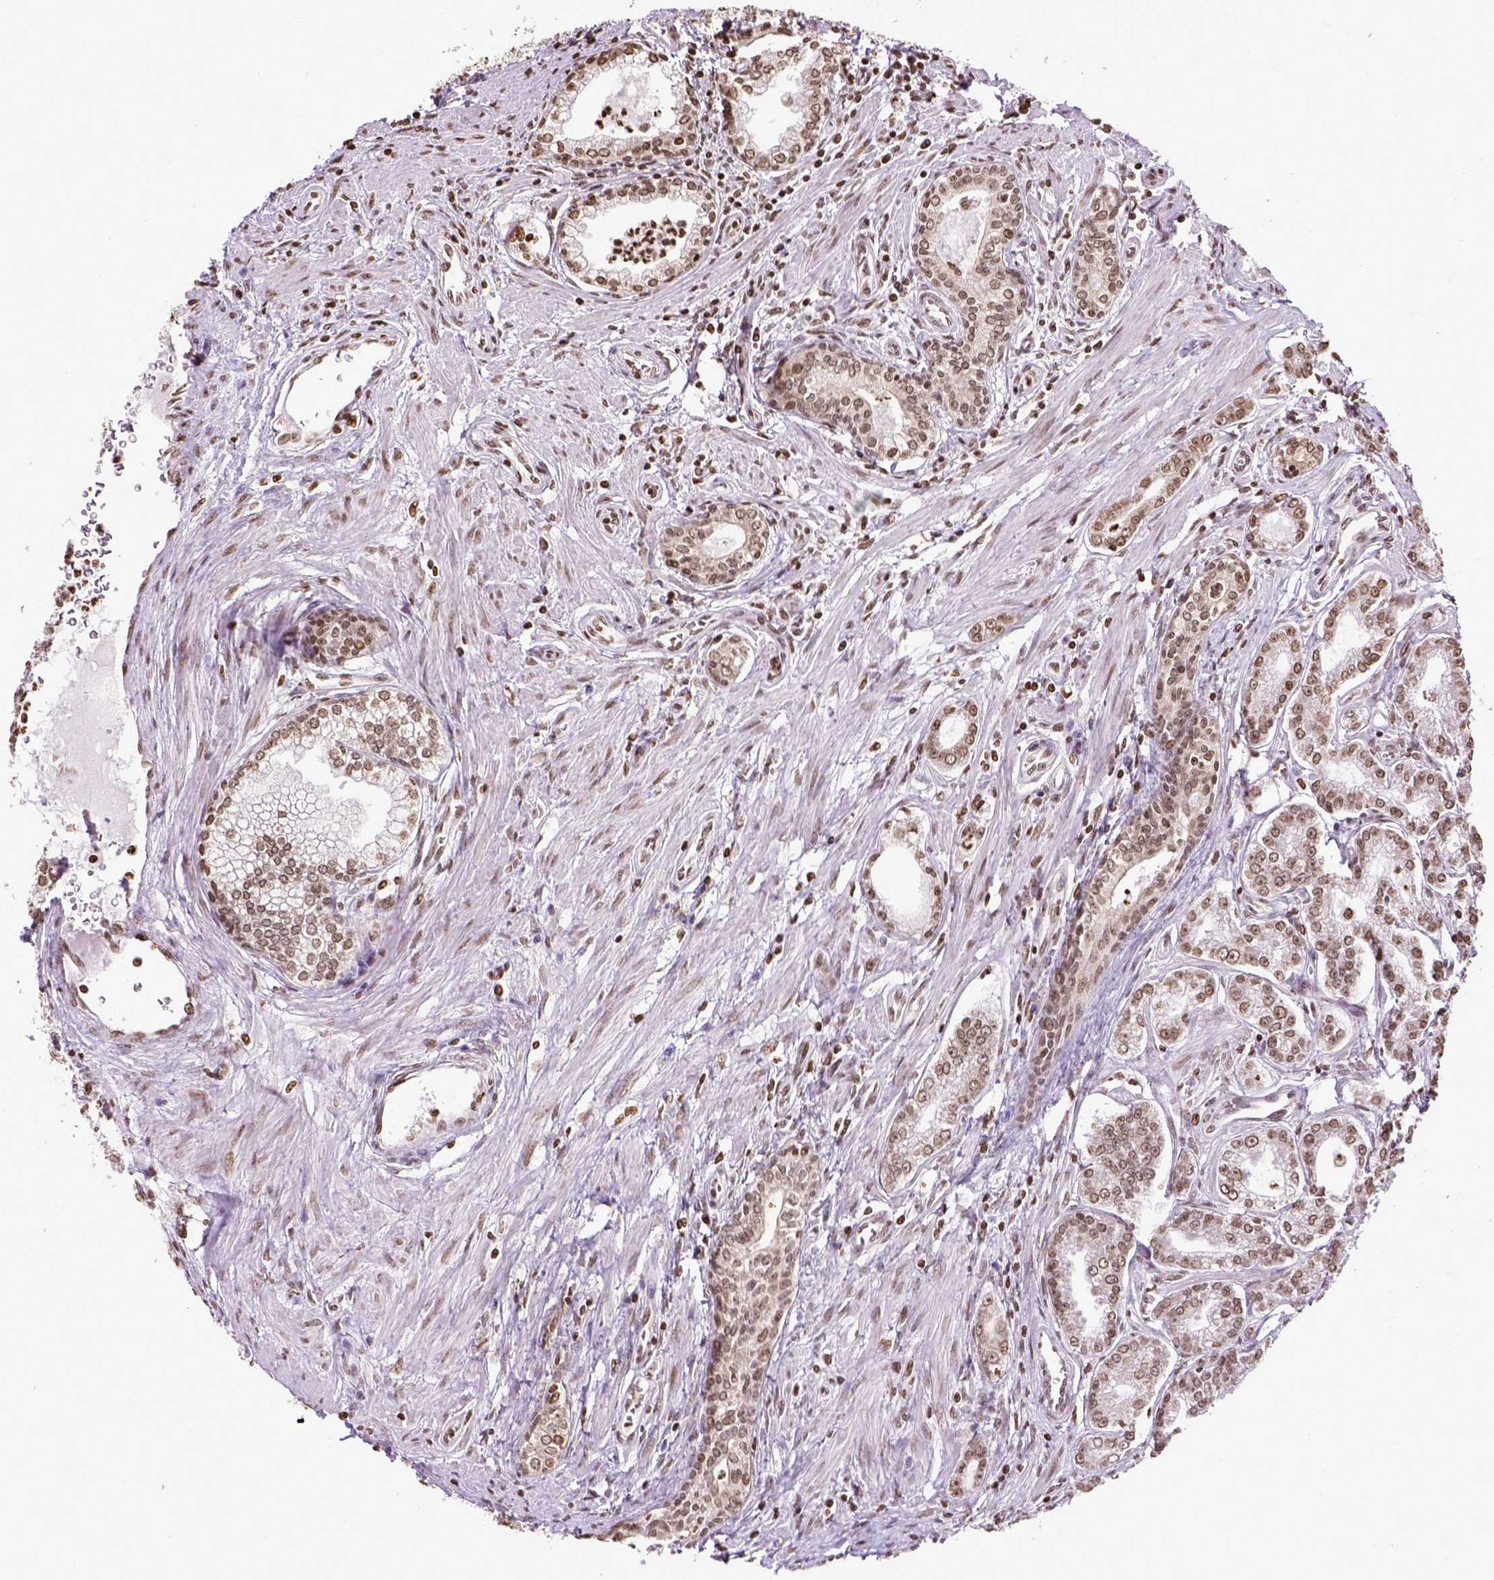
{"staining": {"intensity": "moderate", "quantity": ">75%", "location": "nuclear"}, "tissue": "prostate cancer", "cell_type": "Tumor cells", "image_type": "cancer", "snomed": [{"axis": "morphology", "description": "Adenocarcinoma, NOS"}, {"axis": "topography", "description": "Prostate"}], "caption": "The photomicrograph displays staining of prostate cancer, revealing moderate nuclear protein positivity (brown color) within tumor cells. (DAB = brown stain, brightfield microscopy at high magnification).", "gene": "ZNF75D", "patient": {"sex": "male", "age": 71}}